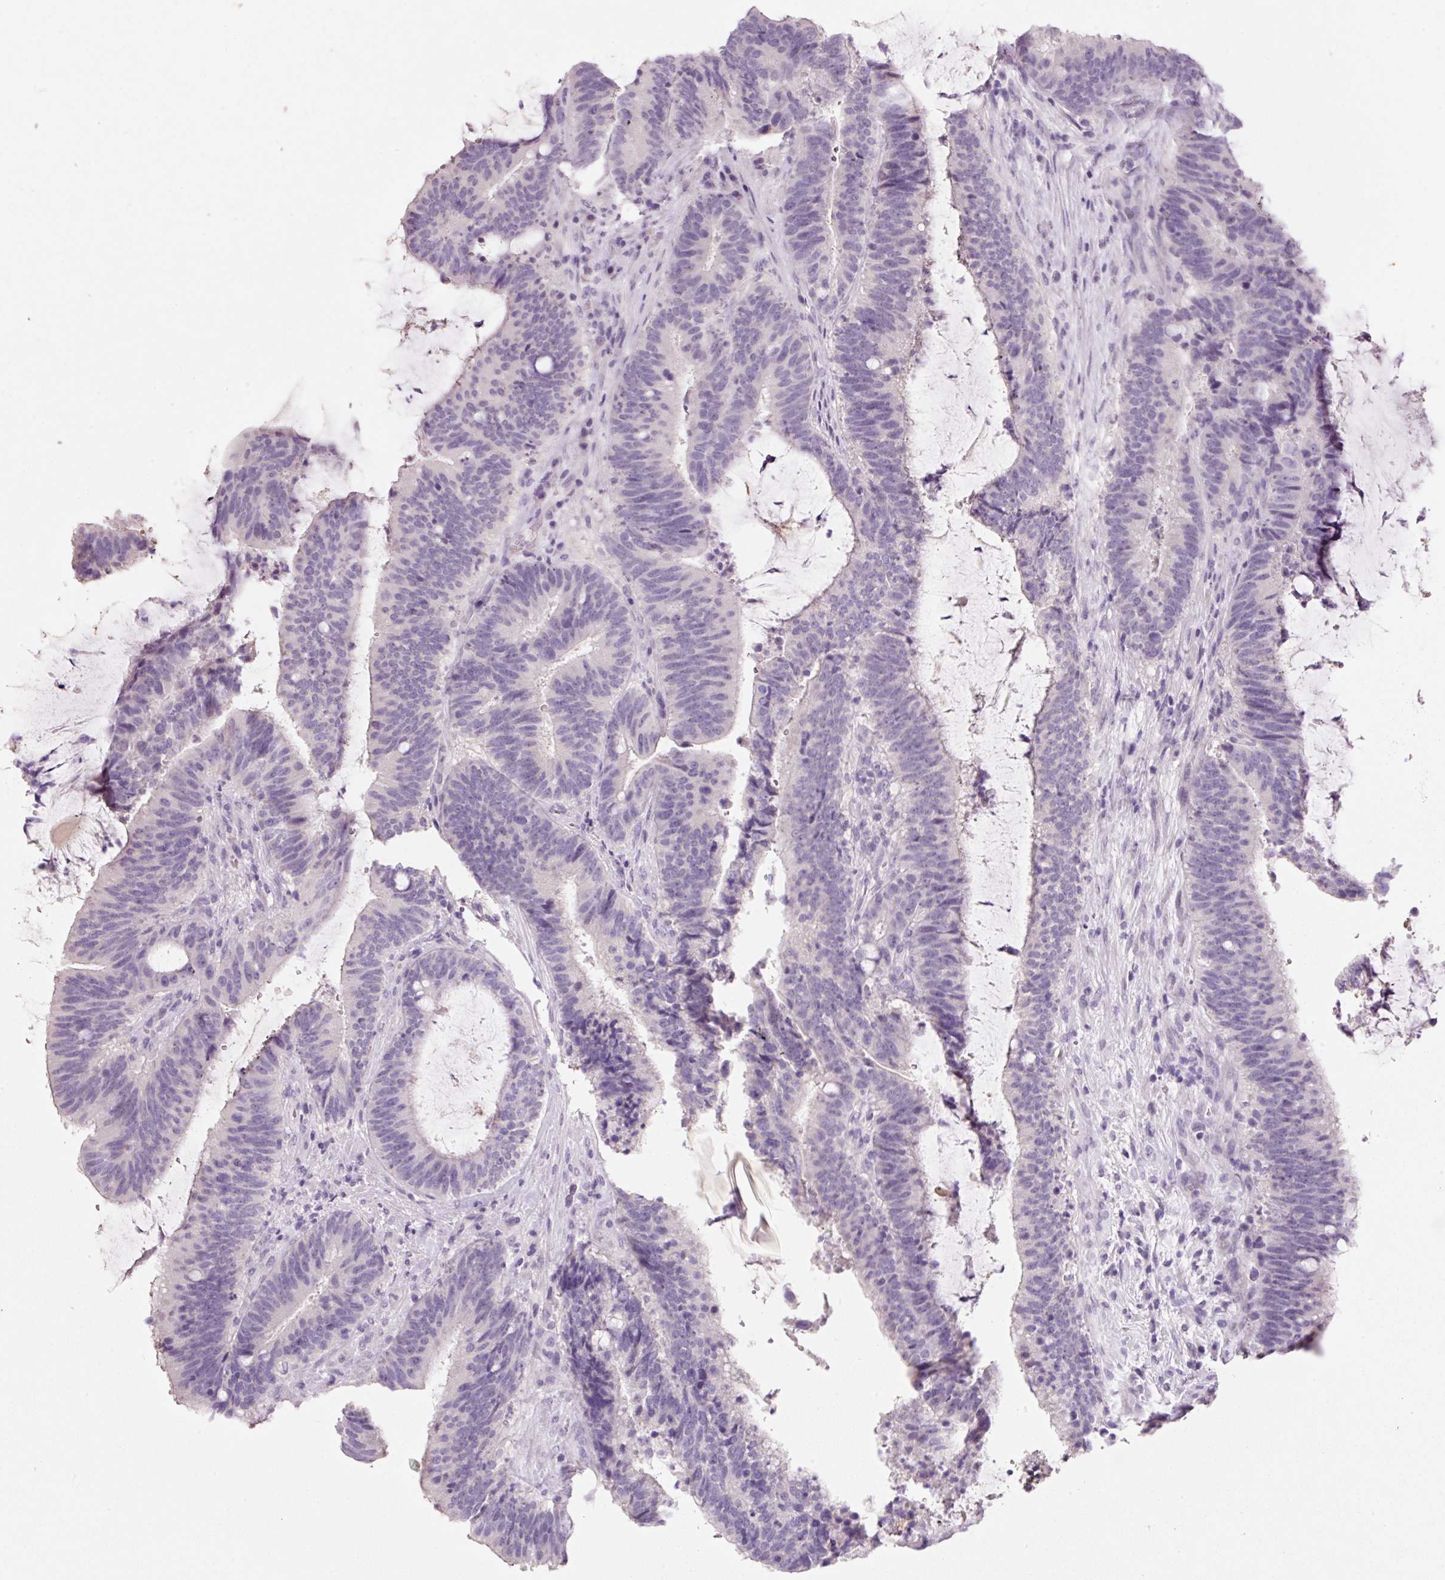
{"staining": {"intensity": "negative", "quantity": "none", "location": "none"}, "tissue": "colorectal cancer", "cell_type": "Tumor cells", "image_type": "cancer", "snomed": [{"axis": "morphology", "description": "Adenocarcinoma, NOS"}, {"axis": "topography", "description": "Colon"}], "caption": "Tumor cells are negative for protein expression in human colorectal cancer (adenocarcinoma). (Brightfield microscopy of DAB immunohistochemistry (IHC) at high magnification).", "gene": "SYP", "patient": {"sex": "female", "age": 43}}